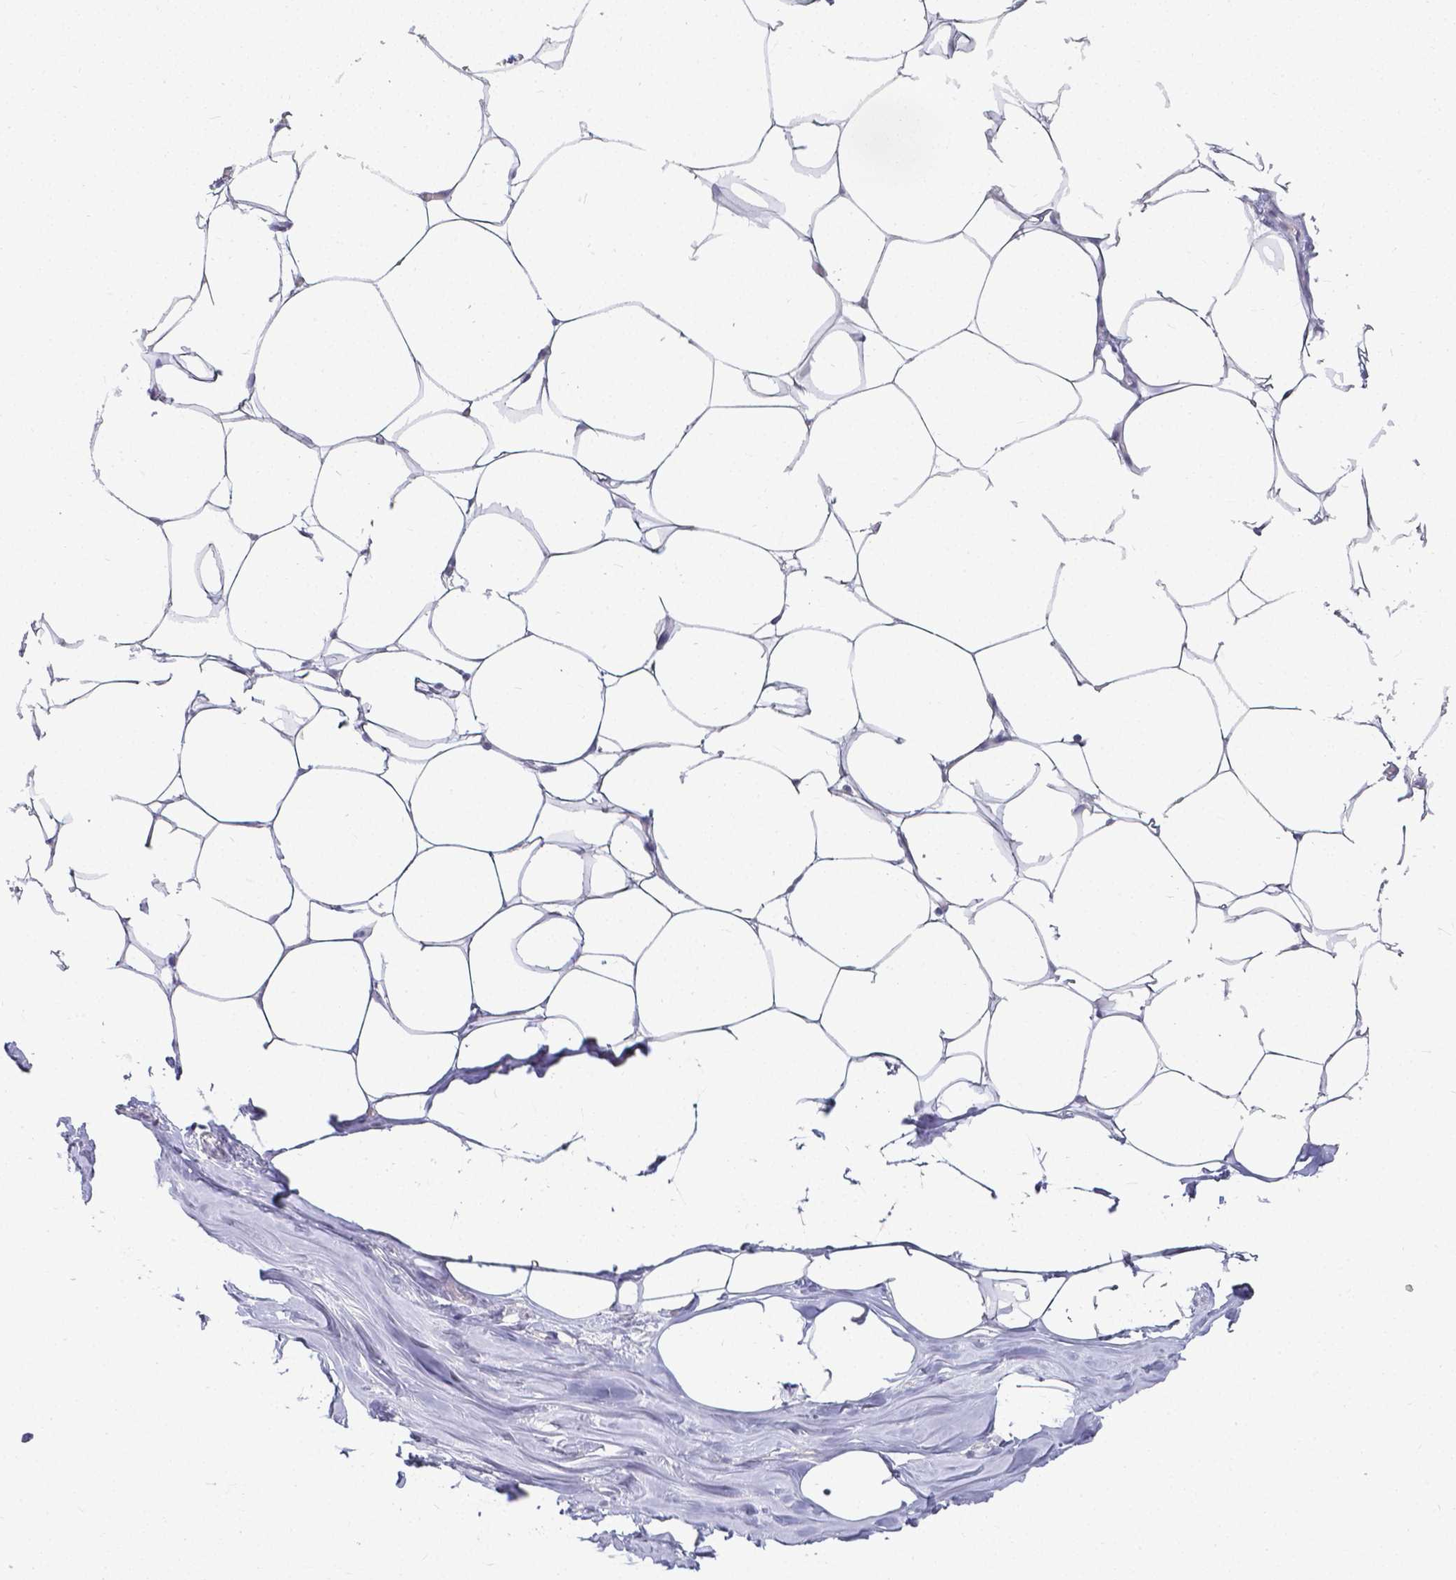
{"staining": {"intensity": "negative", "quantity": "none", "location": "none"}, "tissue": "breast", "cell_type": "Adipocytes", "image_type": "normal", "snomed": [{"axis": "morphology", "description": "Normal tissue, NOS"}, {"axis": "topography", "description": "Breast"}], "caption": "IHC photomicrograph of benign breast: breast stained with DAB exhibits no significant protein expression in adipocytes.", "gene": "KCNH1", "patient": {"sex": "female", "age": 27}}